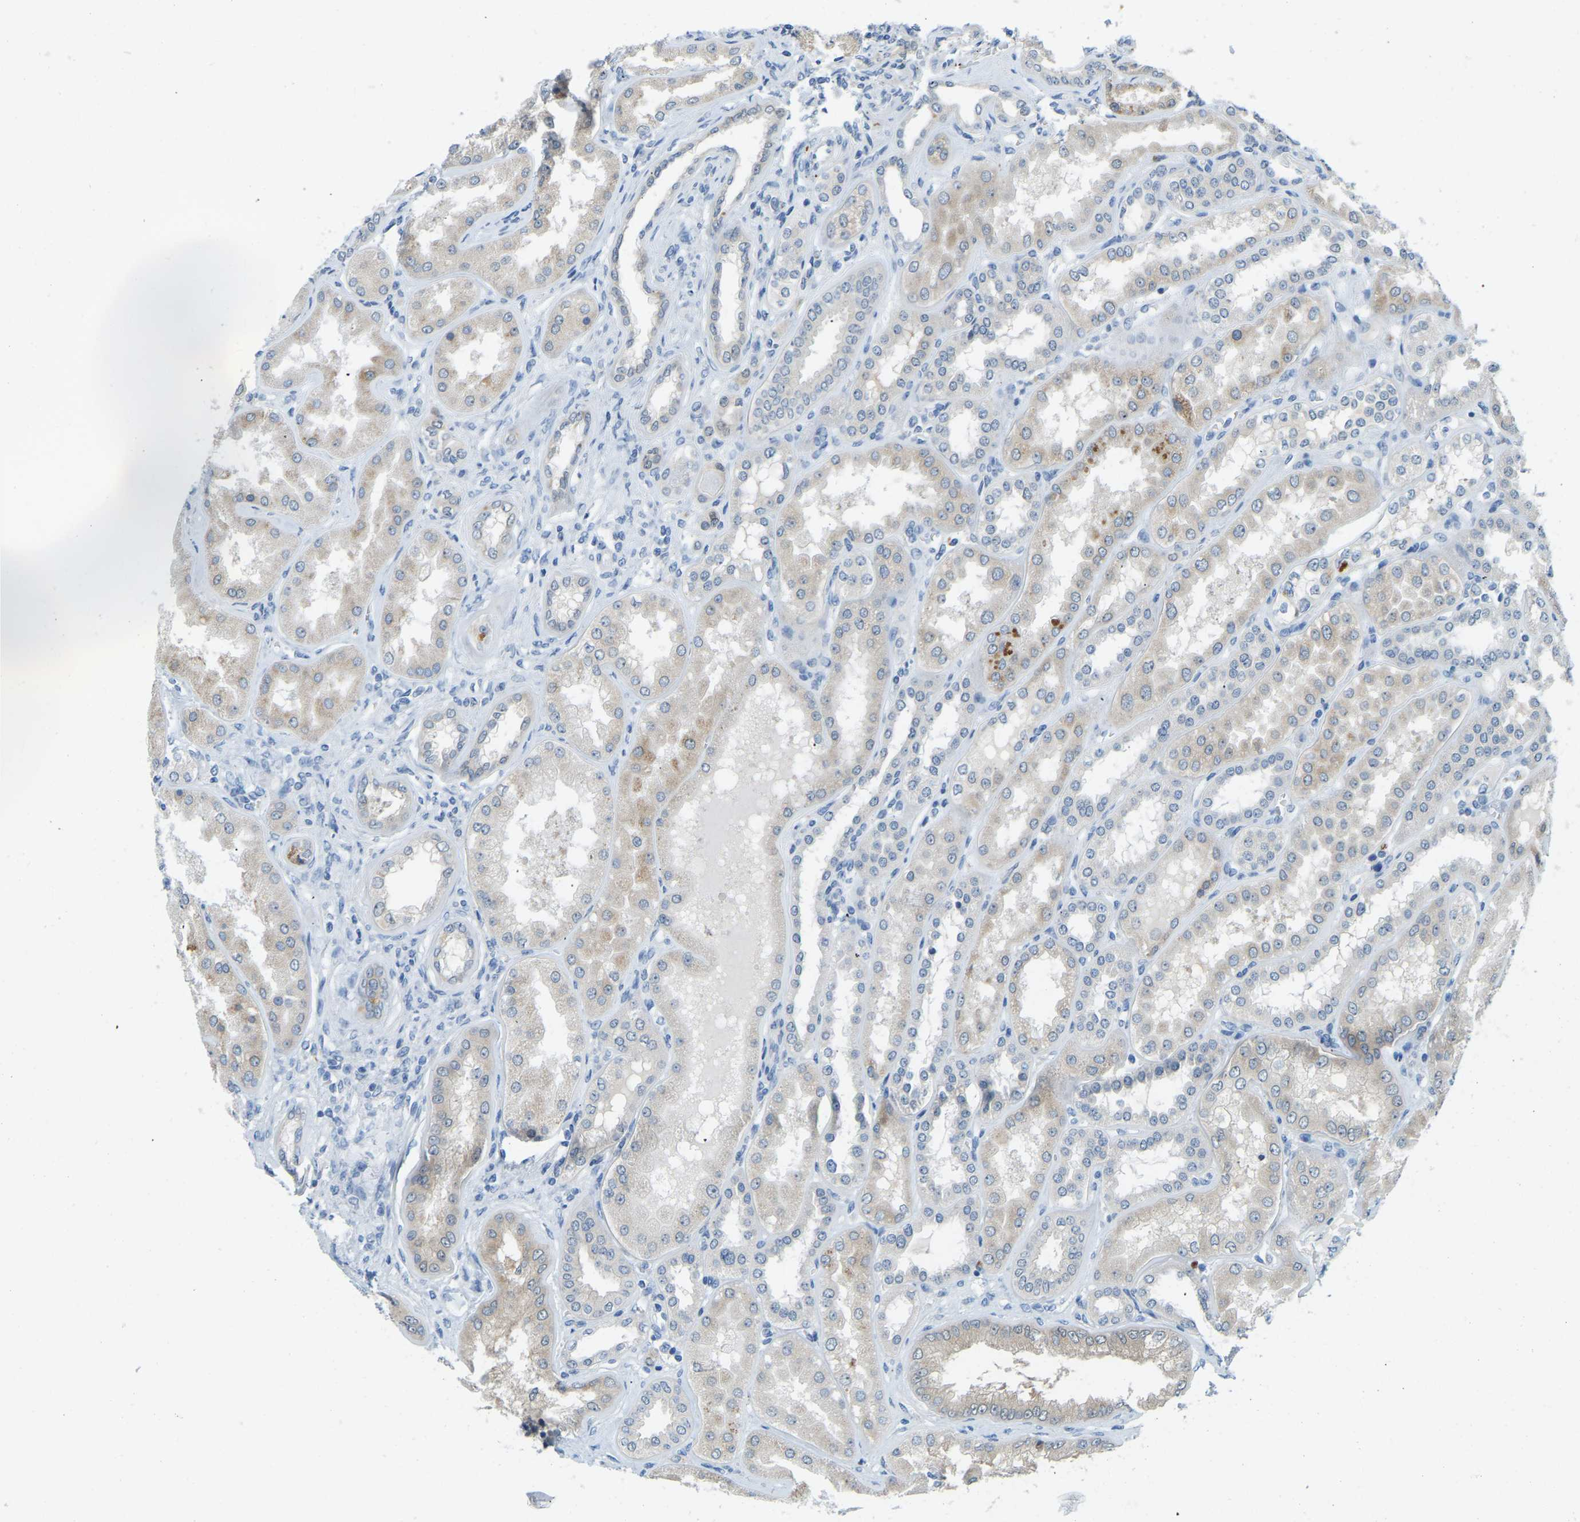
{"staining": {"intensity": "moderate", "quantity": "<25%", "location": "cytoplasmic/membranous"}, "tissue": "kidney", "cell_type": "Cells in glomeruli", "image_type": "normal", "snomed": [{"axis": "morphology", "description": "Normal tissue, NOS"}, {"axis": "topography", "description": "Kidney"}], "caption": "Protein expression analysis of normal kidney exhibits moderate cytoplasmic/membranous positivity in about <25% of cells in glomeruli. The protein is stained brown, and the nuclei are stained in blue (DAB (3,3'-diaminobenzidine) IHC with brightfield microscopy, high magnification).", "gene": "NME8", "patient": {"sex": "female", "age": 56}}